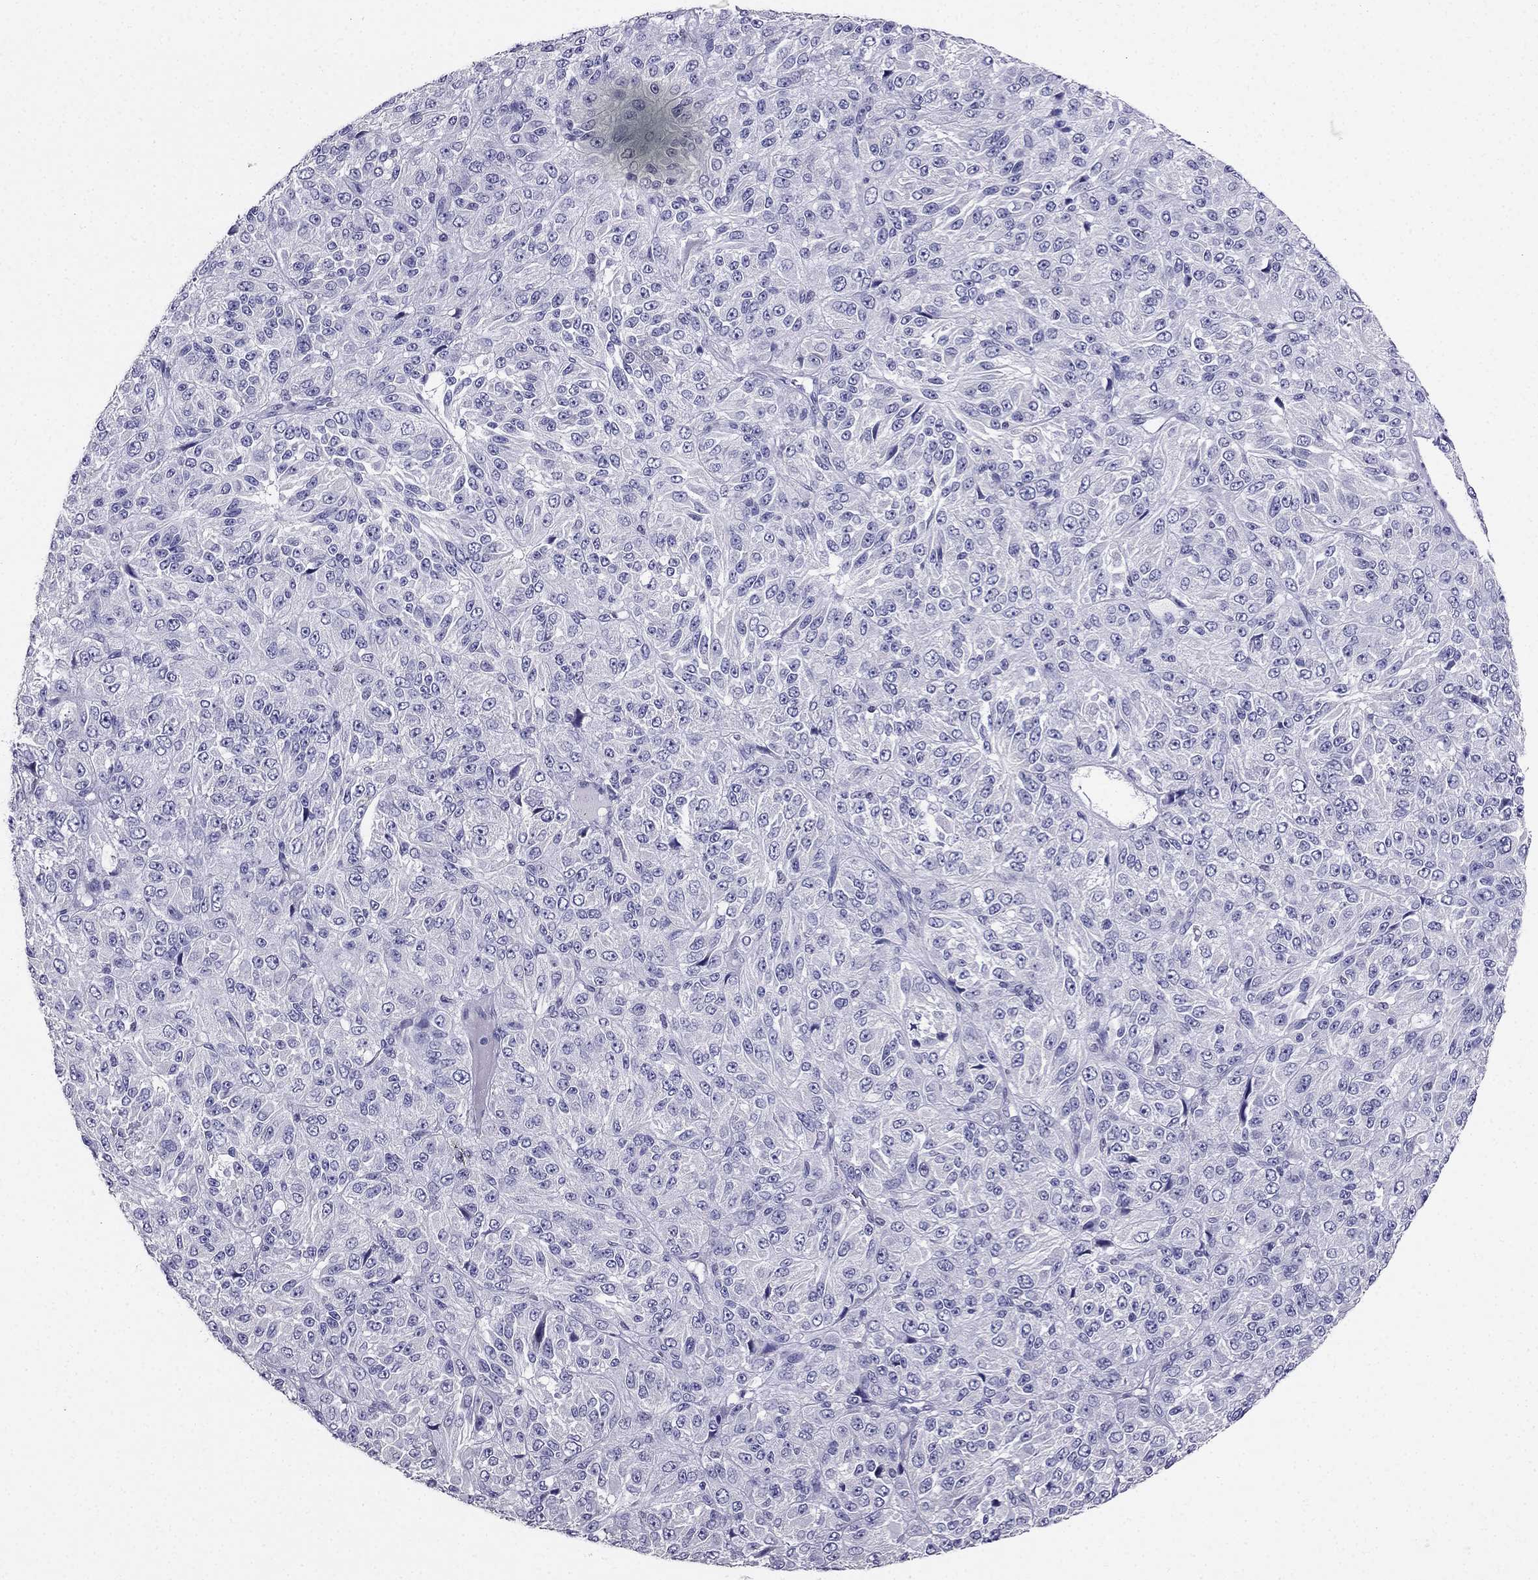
{"staining": {"intensity": "negative", "quantity": "none", "location": "none"}, "tissue": "melanoma", "cell_type": "Tumor cells", "image_type": "cancer", "snomed": [{"axis": "morphology", "description": "Malignant melanoma, Metastatic site"}, {"axis": "topography", "description": "Brain"}], "caption": "This is an IHC image of melanoma. There is no positivity in tumor cells.", "gene": "ARID3A", "patient": {"sex": "female", "age": 56}}